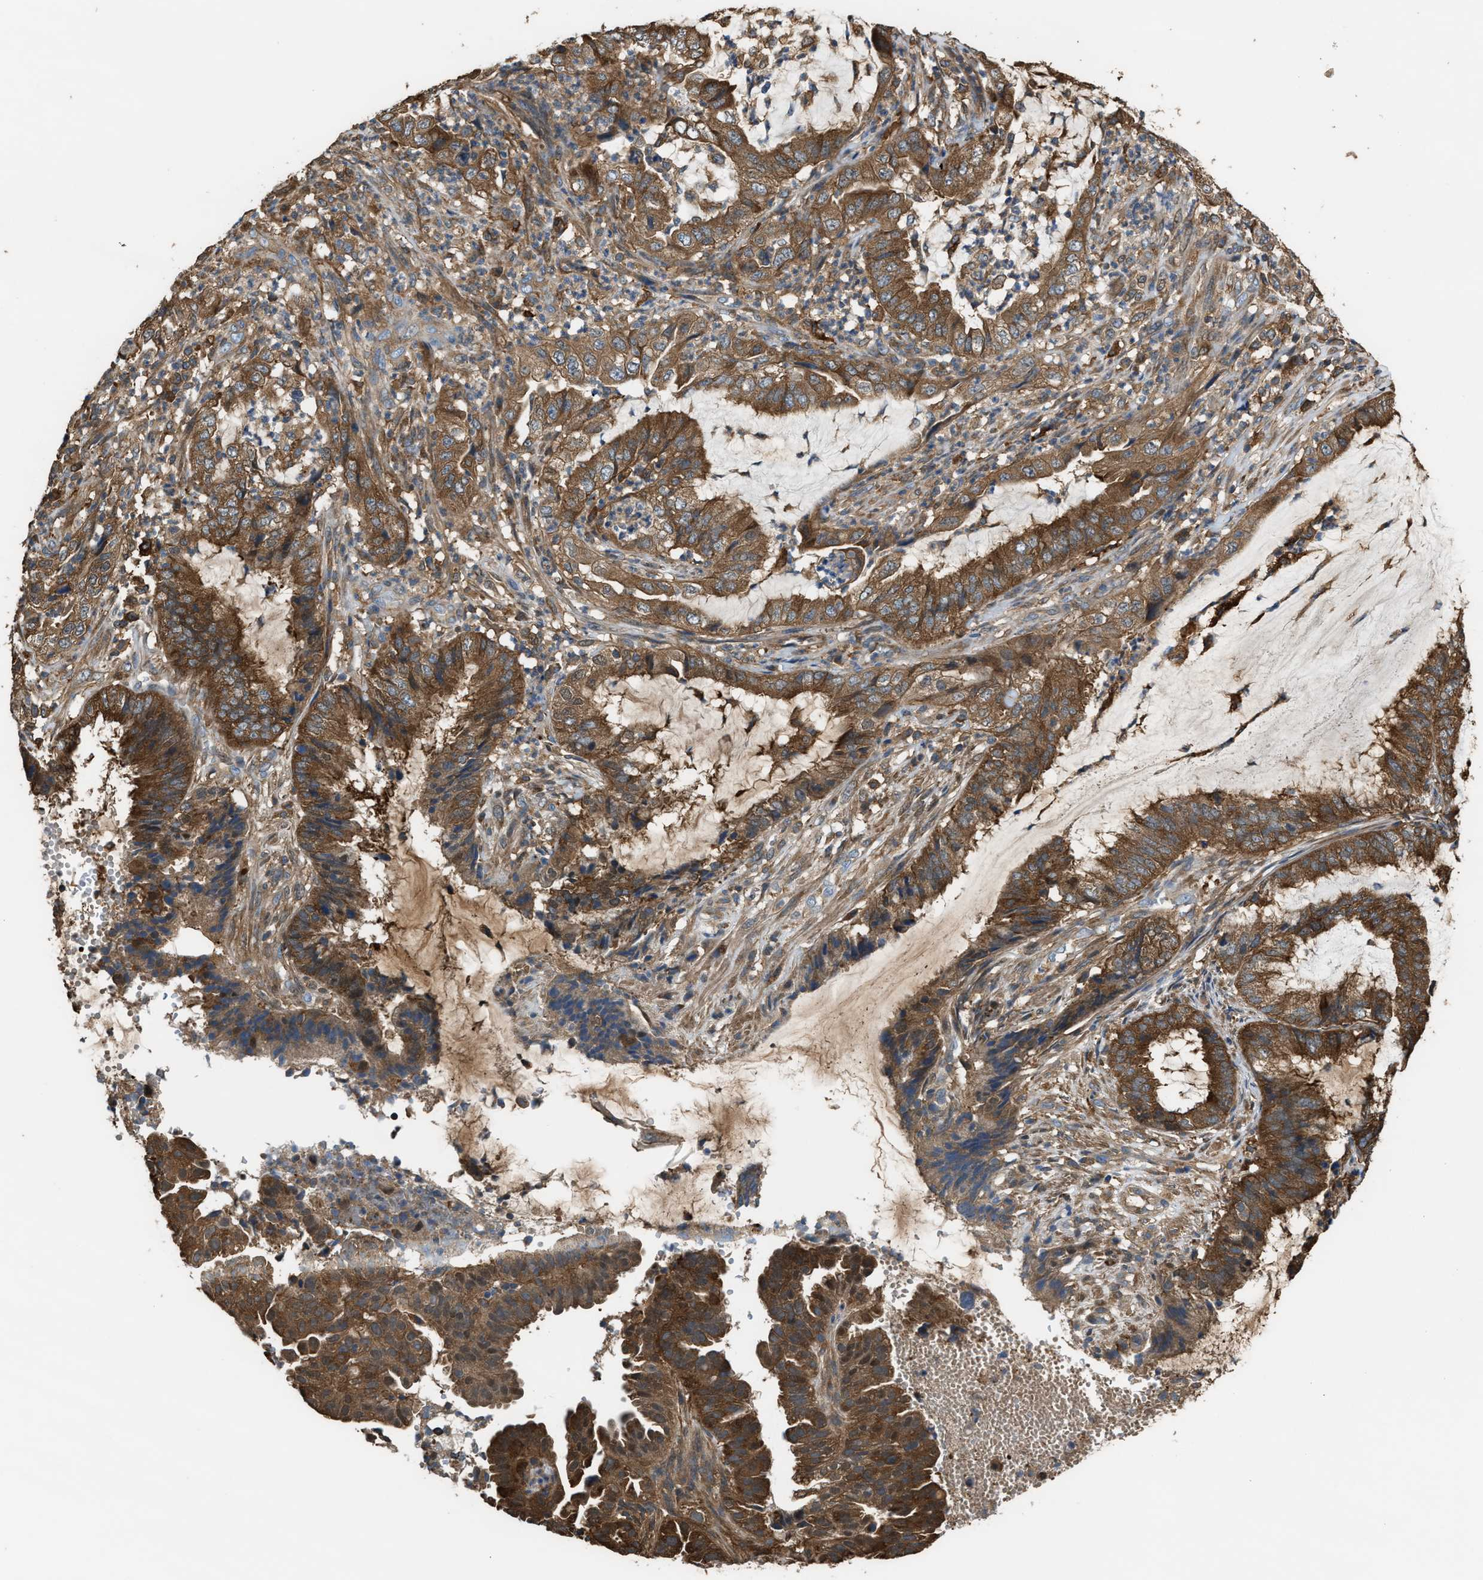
{"staining": {"intensity": "strong", "quantity": ">75%", "location": "cytoplasmic/membranous"}, "tissue": "endometrial cancer", "cell_type": "Tumor cells", "image_type": "cancer", "snomed": [{"axis": "morphology", "description": "Adenocarcinoma, NOS"}, {"axis": "topography", "description": "Endometrium"}], "caption": "Human adenocarcinoma (endometrial) stained with a protein marker shows strong staining in tumor cells.", "gene": "ATIC", "patient": {"sex": "female", "age": 51}}